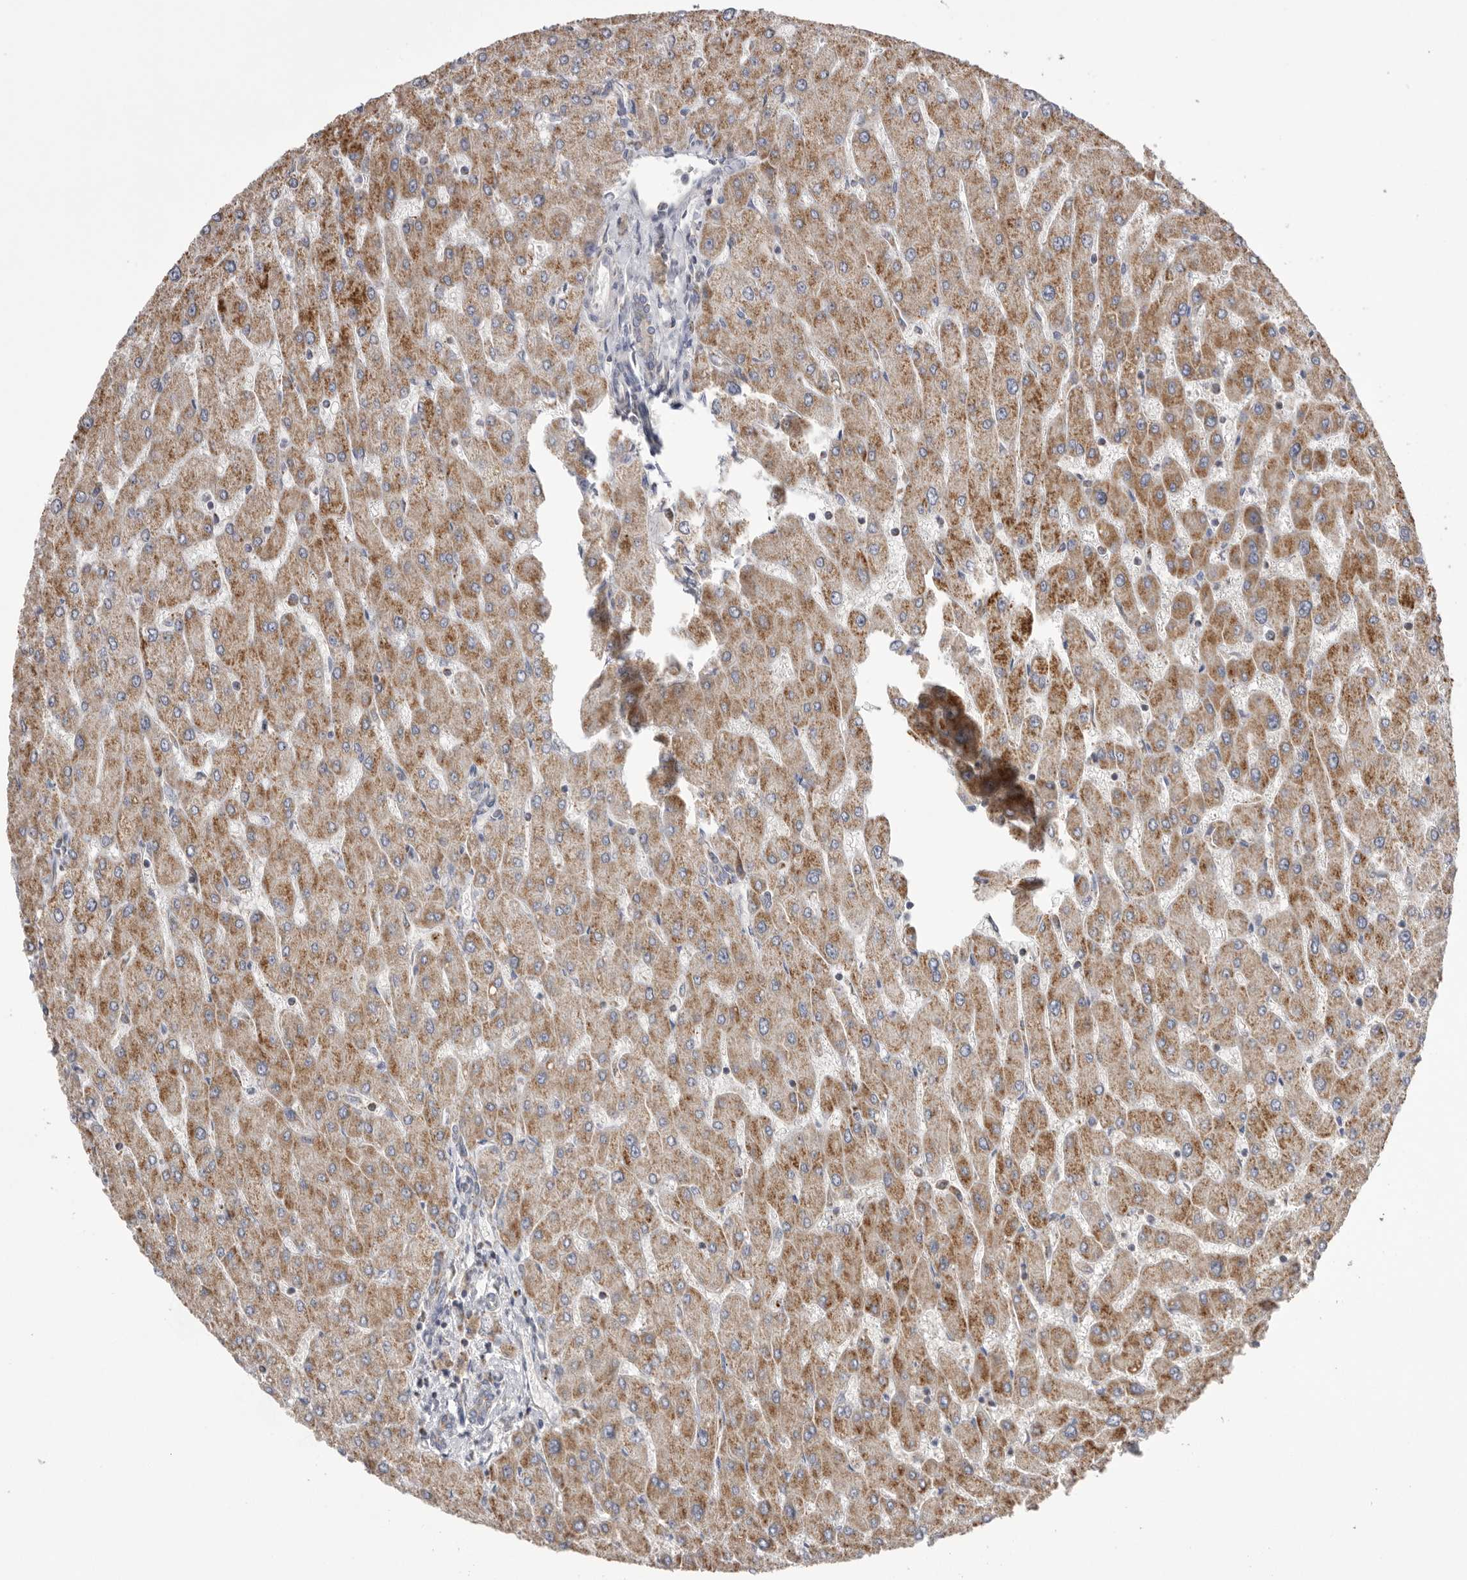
{"staining": {"intensity": "weak", "quantity": "25%-75%", "location": "cytoplasmic/membranous"}, "tissue": "liver", "cell_type": "Cholangiocytes", "image_type": "normal", "snomed": [{"axis": "morphology", "description": "Normal tissue, NOS"}, {"axis": "topography", "description": "Liver"}], "caption": "The histopathology image reveals a brown stain indicating the presence of a protein in the cytoplasmic/membranous of cholangiocytes in liver. Using DAB (brown) and hematoxylin (blue) stains, captured at high magnification using brightfield microscopy.", "gene": "VDAC3", "patient": {"sex": "male", "age": 55}}